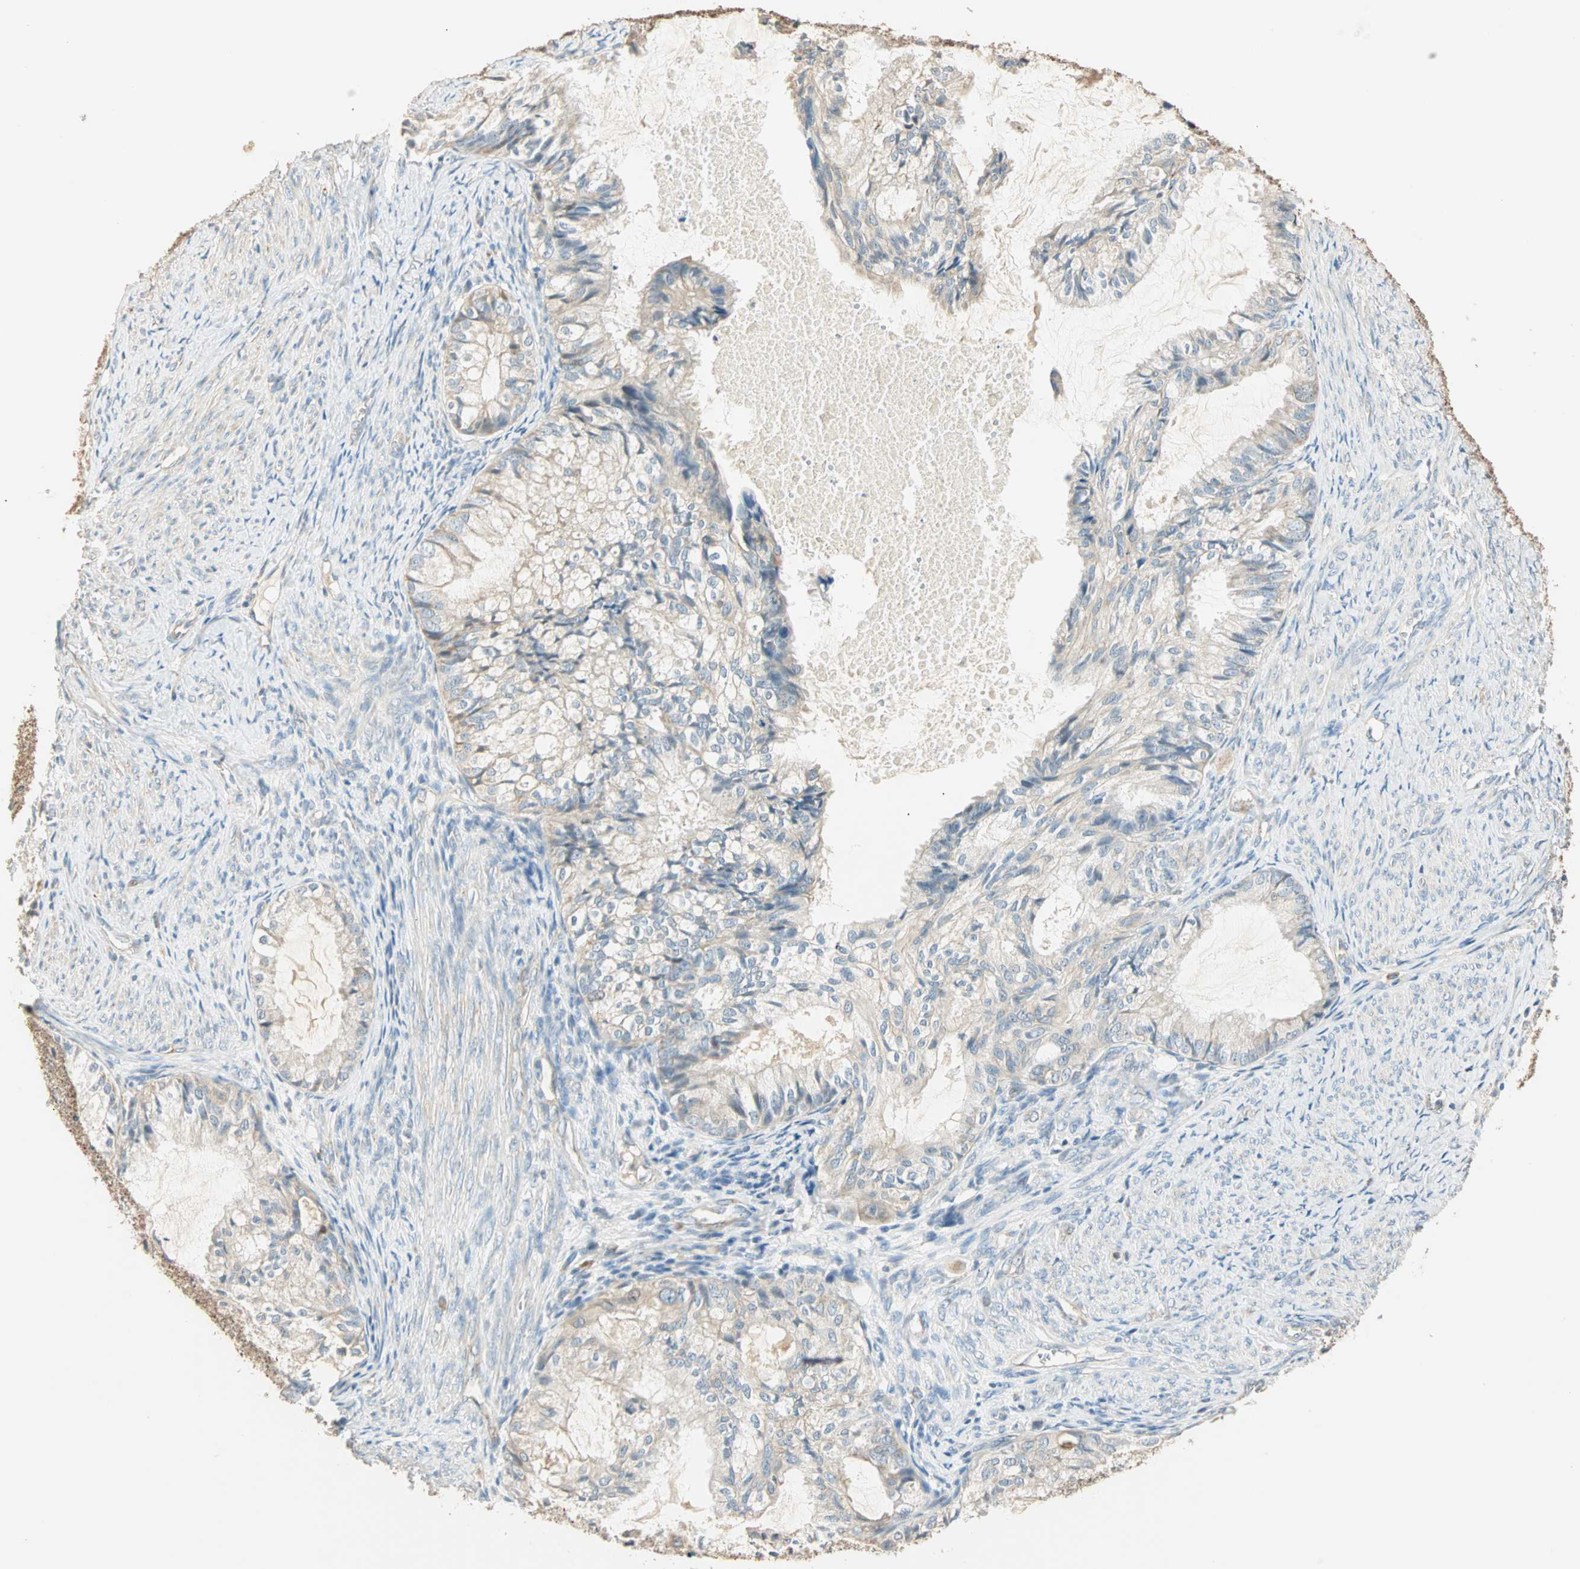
{"staining": {"intensity": "weak", "quantity": "<25%", "location": "cytoplasmic/membranous"}, "tissue": "cervical cancer", "cell_type": "Tumor cells", "image_type": "cancer", "snomed": [{"axis": "morphology", "description": "Normal tissue, NOS"}, {"axis": "morphology", "description": "Adenocarcinoma, NOS"}, {"axis": "topography", "description": "Cervix"}, {"axis": "topography", "description": "Endometrium"}], "caption": "IHC micrograph of neoplastic tissue: cervical cancer stained with DAB exhibits no significant protein positivity in tumor cells. (Brightfield microscopy of DAB (3,3'-diaminobenzidine) immunohistochemistry at high magnification).", "gene": "RAD18", "patient": {"sex": "female", "age": 86}}